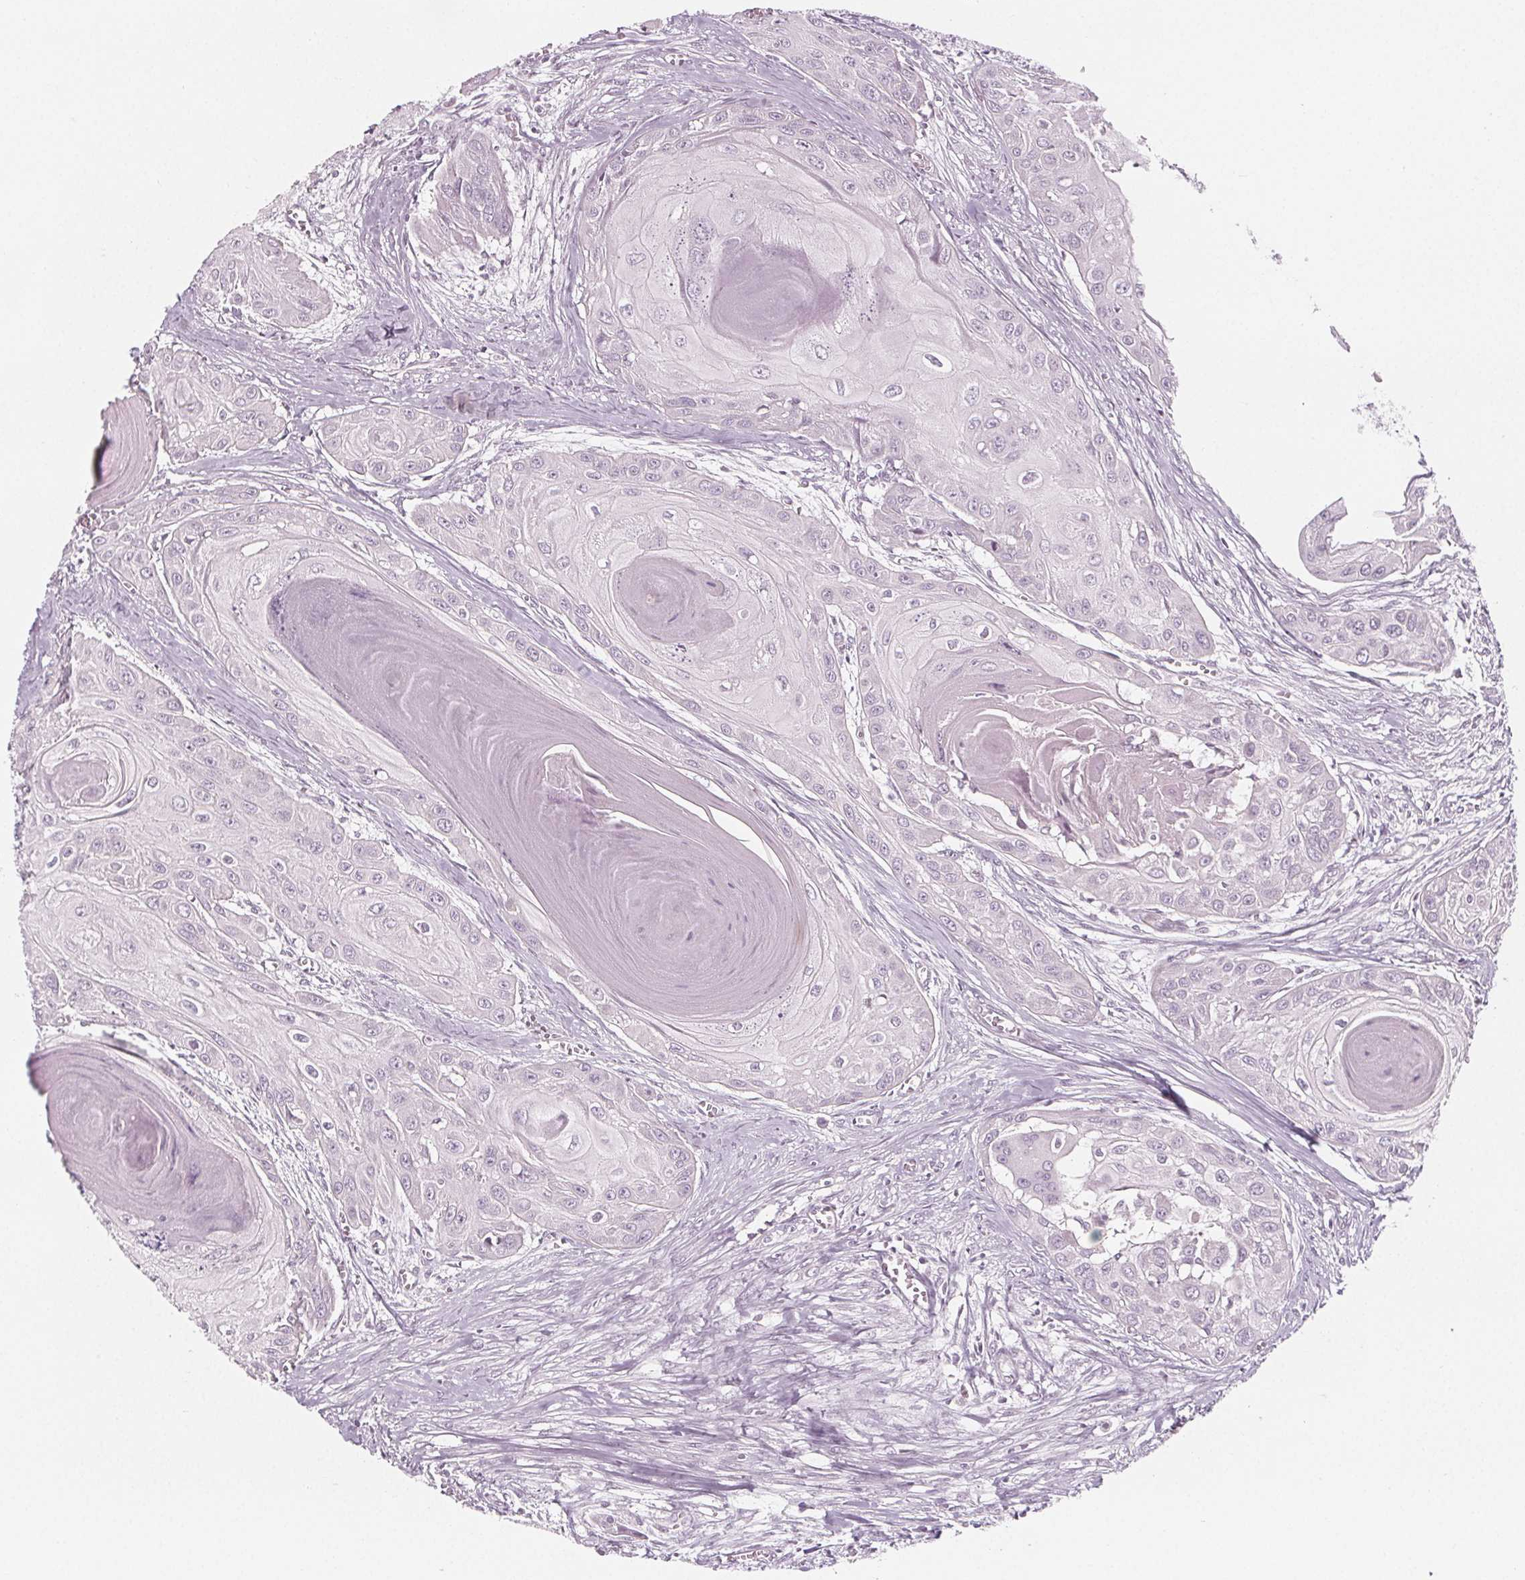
{"staining": {"intensity": "negative", "quantity": "none", "location": "none"}, "tissue": "head and neck cancer", "cell_type": "Tumor cells", "image_type": "cancer", "snomed": [{"axis": "morphology", "description": "Squamous cell carcinoma, NOS"}, {"axis": "topography", "description": "Oral tissue"}, {"axis": "topography", "description": "Head-Neck"}], "caption": "There is no significant staining in tumor cells of head and neck cancer (squamous cell carcinoma).", "gene": "IL17C", "patient": {"sex": "male", "age": 71}}